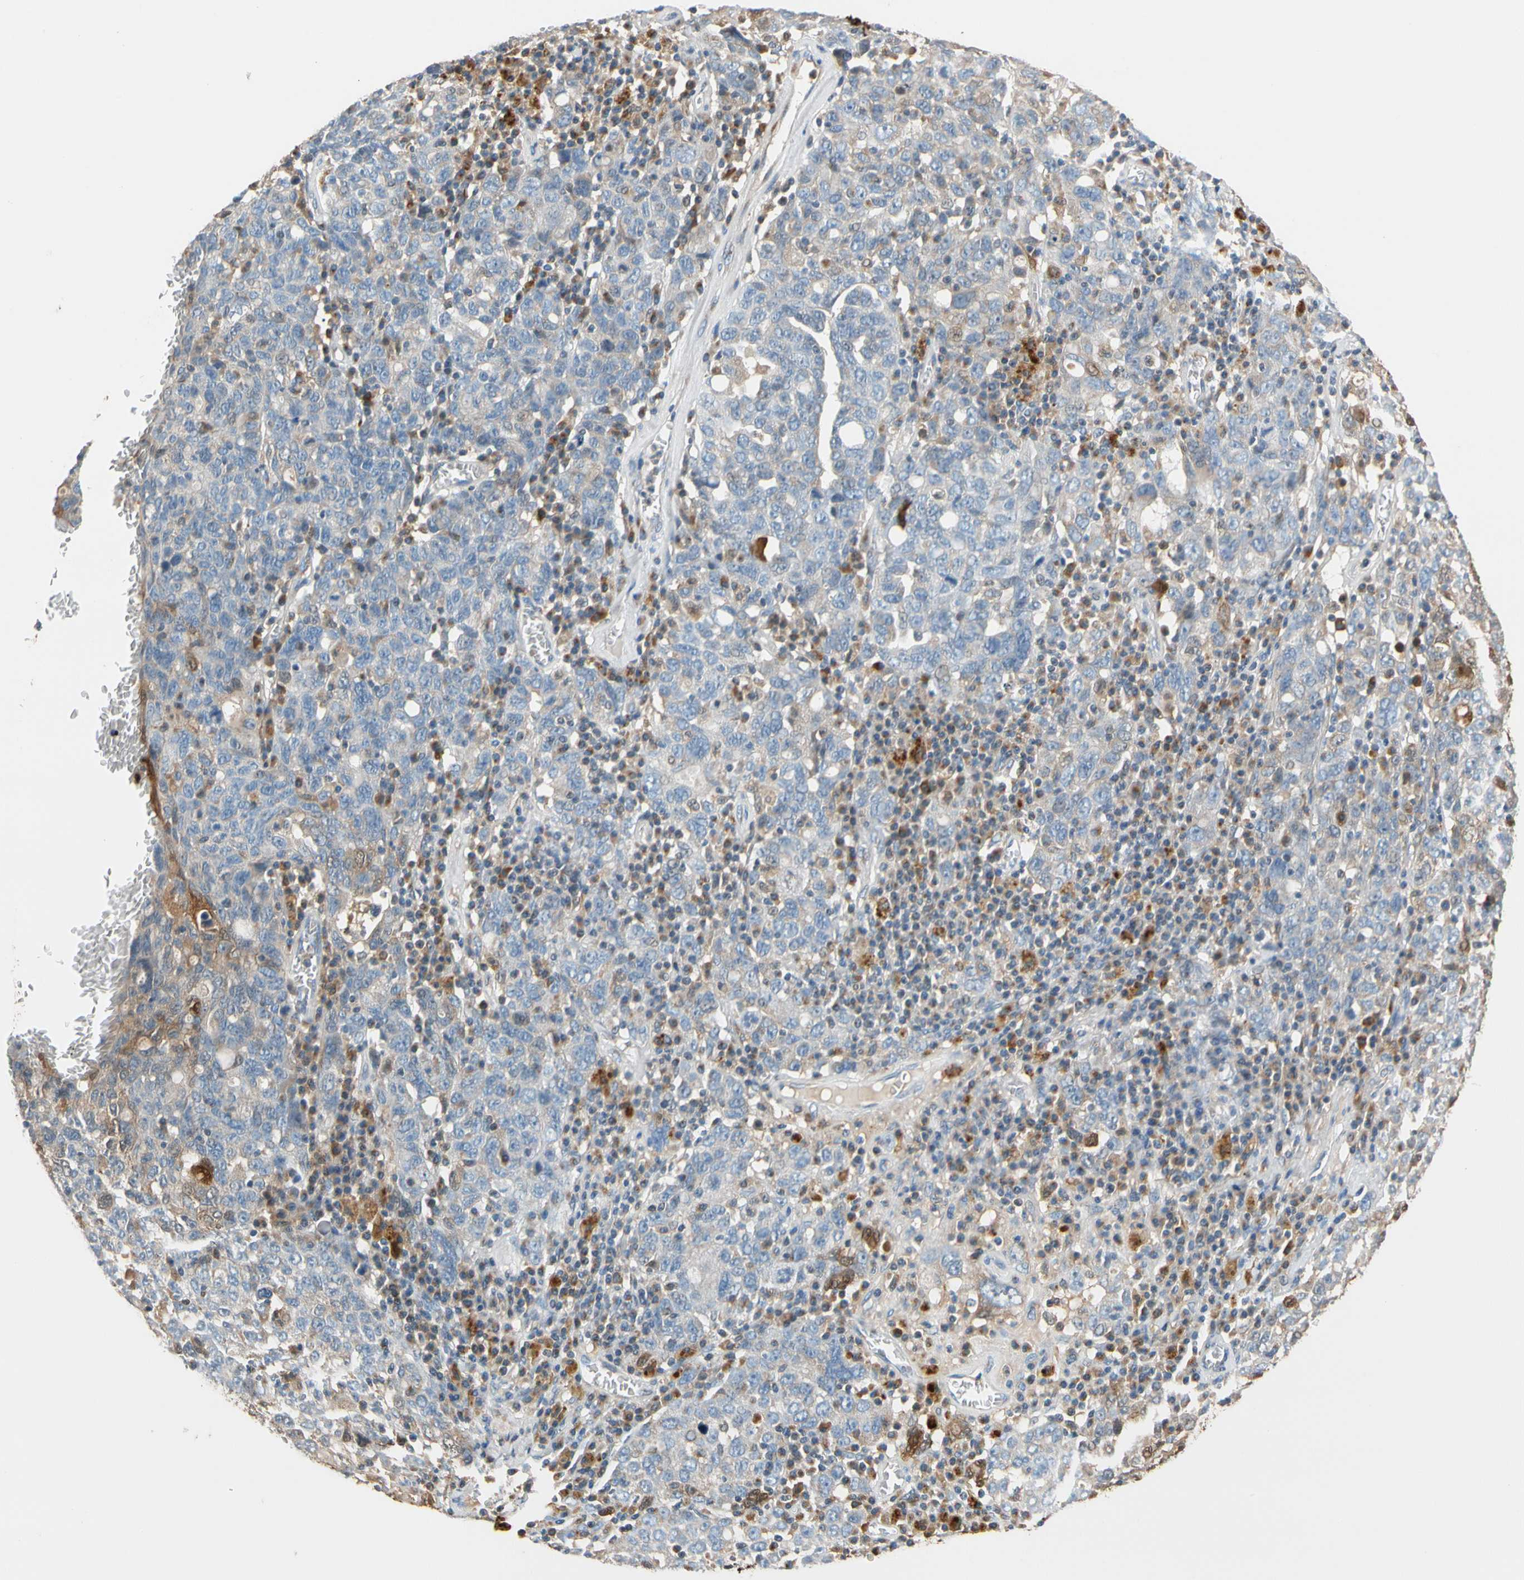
{"staining": {"intensity": "negative", "quantity": "none", "location": "none"}, "tissue": "ovarian cancer", "cell_type": "Tumor cells", "image_type": "cancer", "snomed": [{"axis": "morphology", "description": "Carcinoma, endometroid"}, {"axis": "topography", "description": "Ovary"}], "caption": "A high-resolution image shows immunohistochemistry staining of ovarian cancer, which exhibits no significant positivity in tumor cells.", "gene": "GPSM2", "patient": {"sex": "female", "age": 62}}